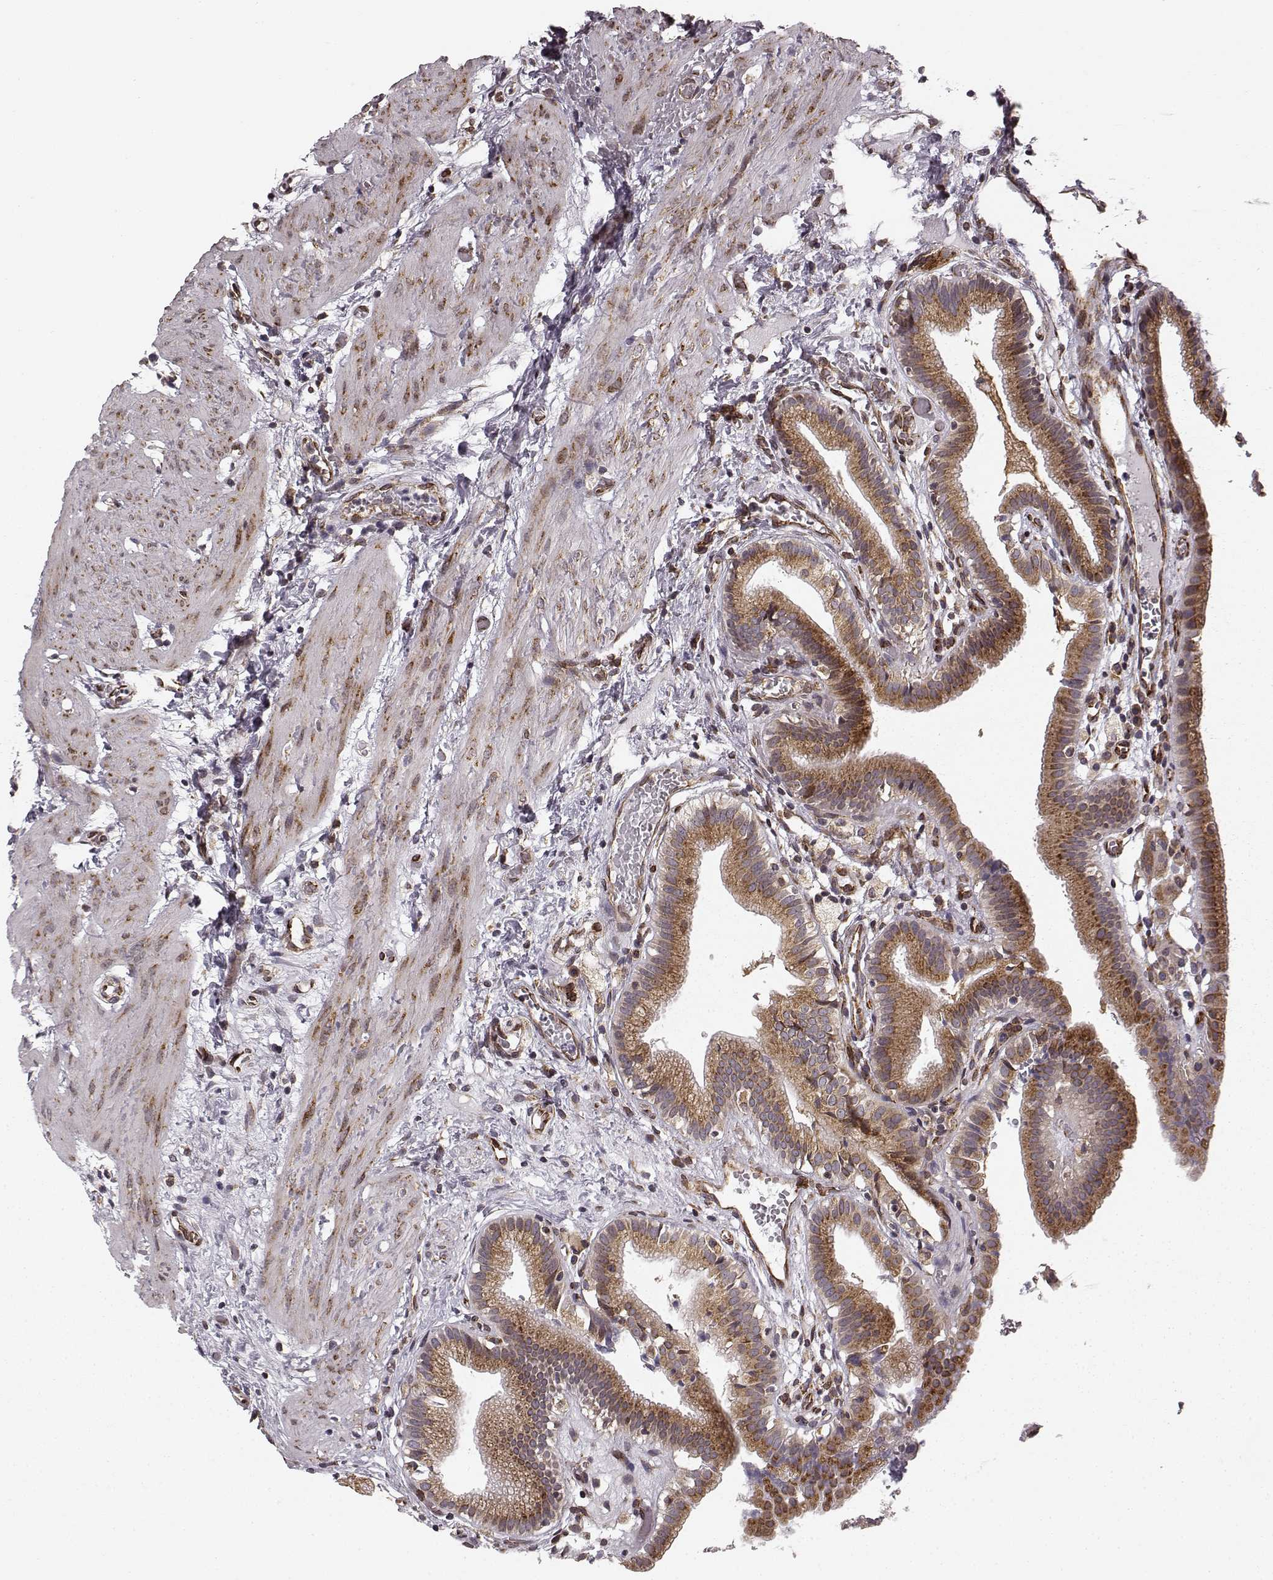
{"staining": {"intensity": "moderate", "quantity": ">75%", "location": "cytoplasmic/membranous"}, "tissue": "gallbladder", "cell_type": "Glandular cells", "image_type": "normal", "snomed": [{"axis": "morphology", "description": "Normal tissue, NOS"}, {"axis": "topography", "description": "Gallbladder"}], "caption": "Immunohistochemical staining of normal human gallbladder exhibits medium levels of moderate cytoplasmic/membranous expression in about >75% of glandular cells.", "gene": "TMEM14A", "patient": {"sex": "female", "age": 24}}